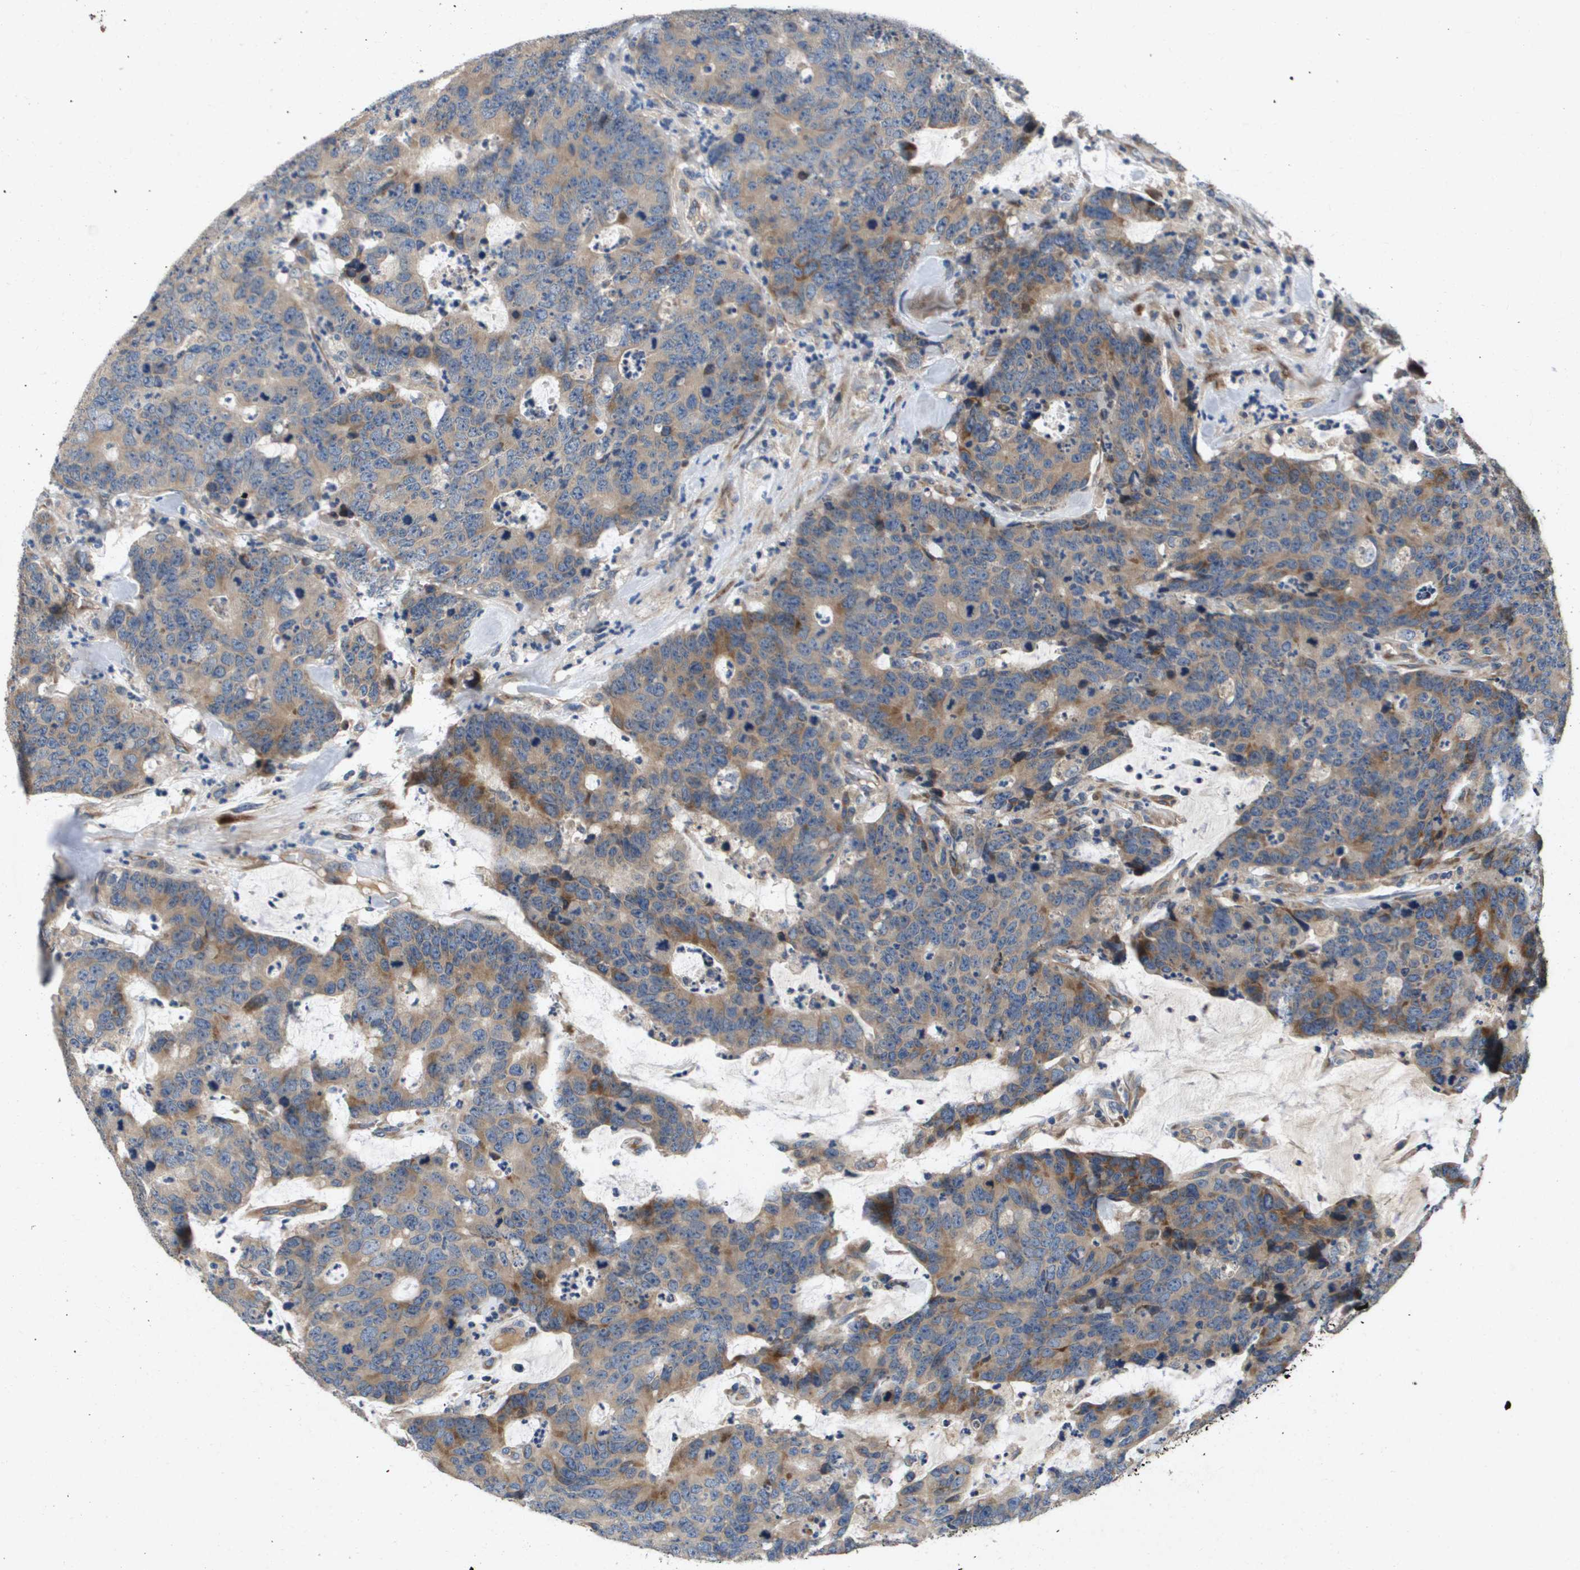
{"staining": {"intensity": "weak", "quantity": ">75%", "location": "cytoplasmic/membranous"}, "tissue": "colorectal cancer", "cell_type": "Tumor cells", "image_type": "cancer", "snomed": [{"axis": "morphology", "description": "Adenocarcinoma, NOS"}, {"axis": "topography", "description": "Colon"}], "caption": "Adenocarcinoma (colorectal) stained with DAB (3,3'-diaminobenzidine) immunohistochemistry demonstrates low levels of weak cytoplasmic/membranous expression in about >75% of tumor cells.", "gene": "ENTPD2", "patient": {"sex": "female", "age": 86}}